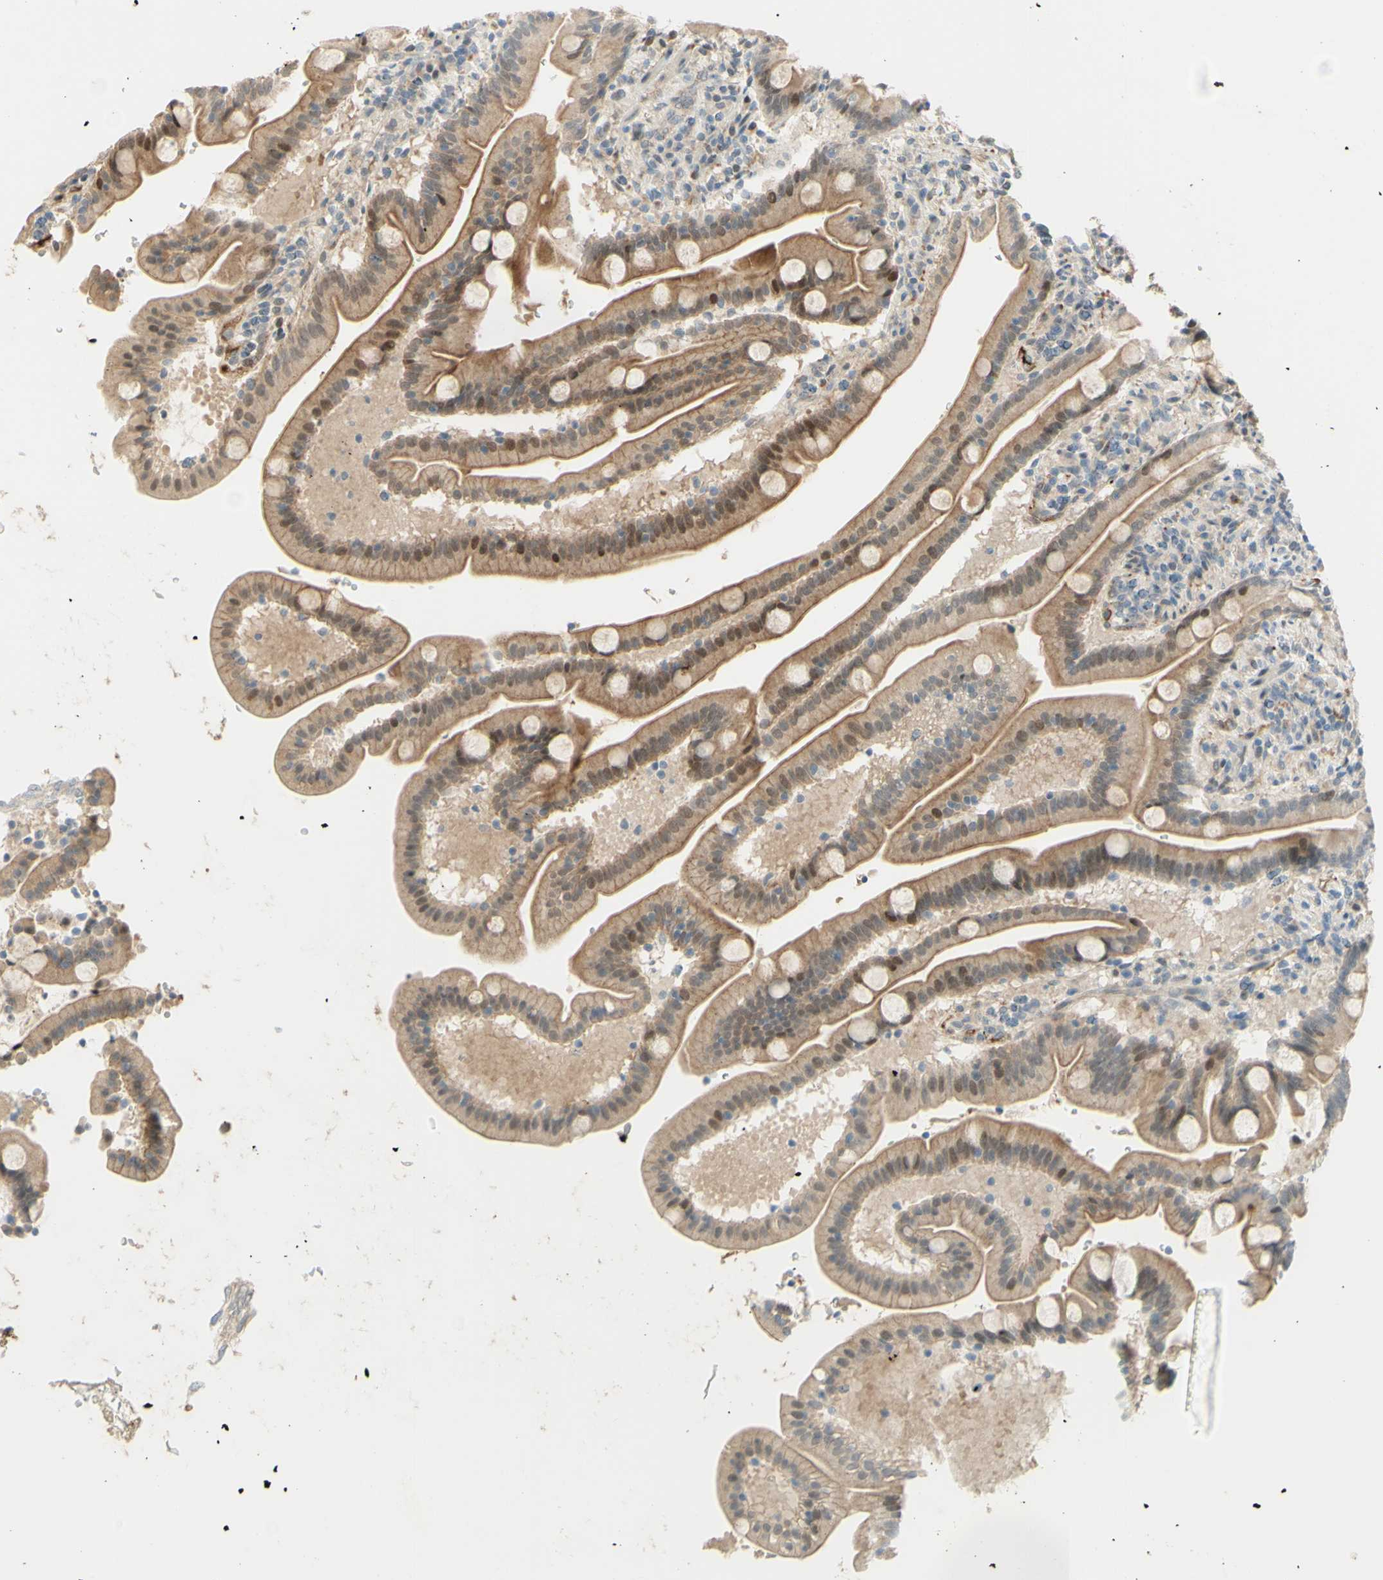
{"staining": {"intensity": "moderate", "quantity": ">75%", "location": "cytoplasmic/membranous,nuclear"}, "tissue": "duodenum", "cell_type": "Glandular cells", "image_type": "normal", "snomed": [{"axis": "morphology", "description": "Normal tissue, NOS"}, {"axis": "topography", "description": "Duodenum"}], "caption": "Immunohistochemical staining of normal duodenum shows moderate cytoplasmic/membranous,nuclear protein expression in about >75% of glandular cells.", "gene": "ANGPT2", "patient": {"sex": "male", "age": 54}}